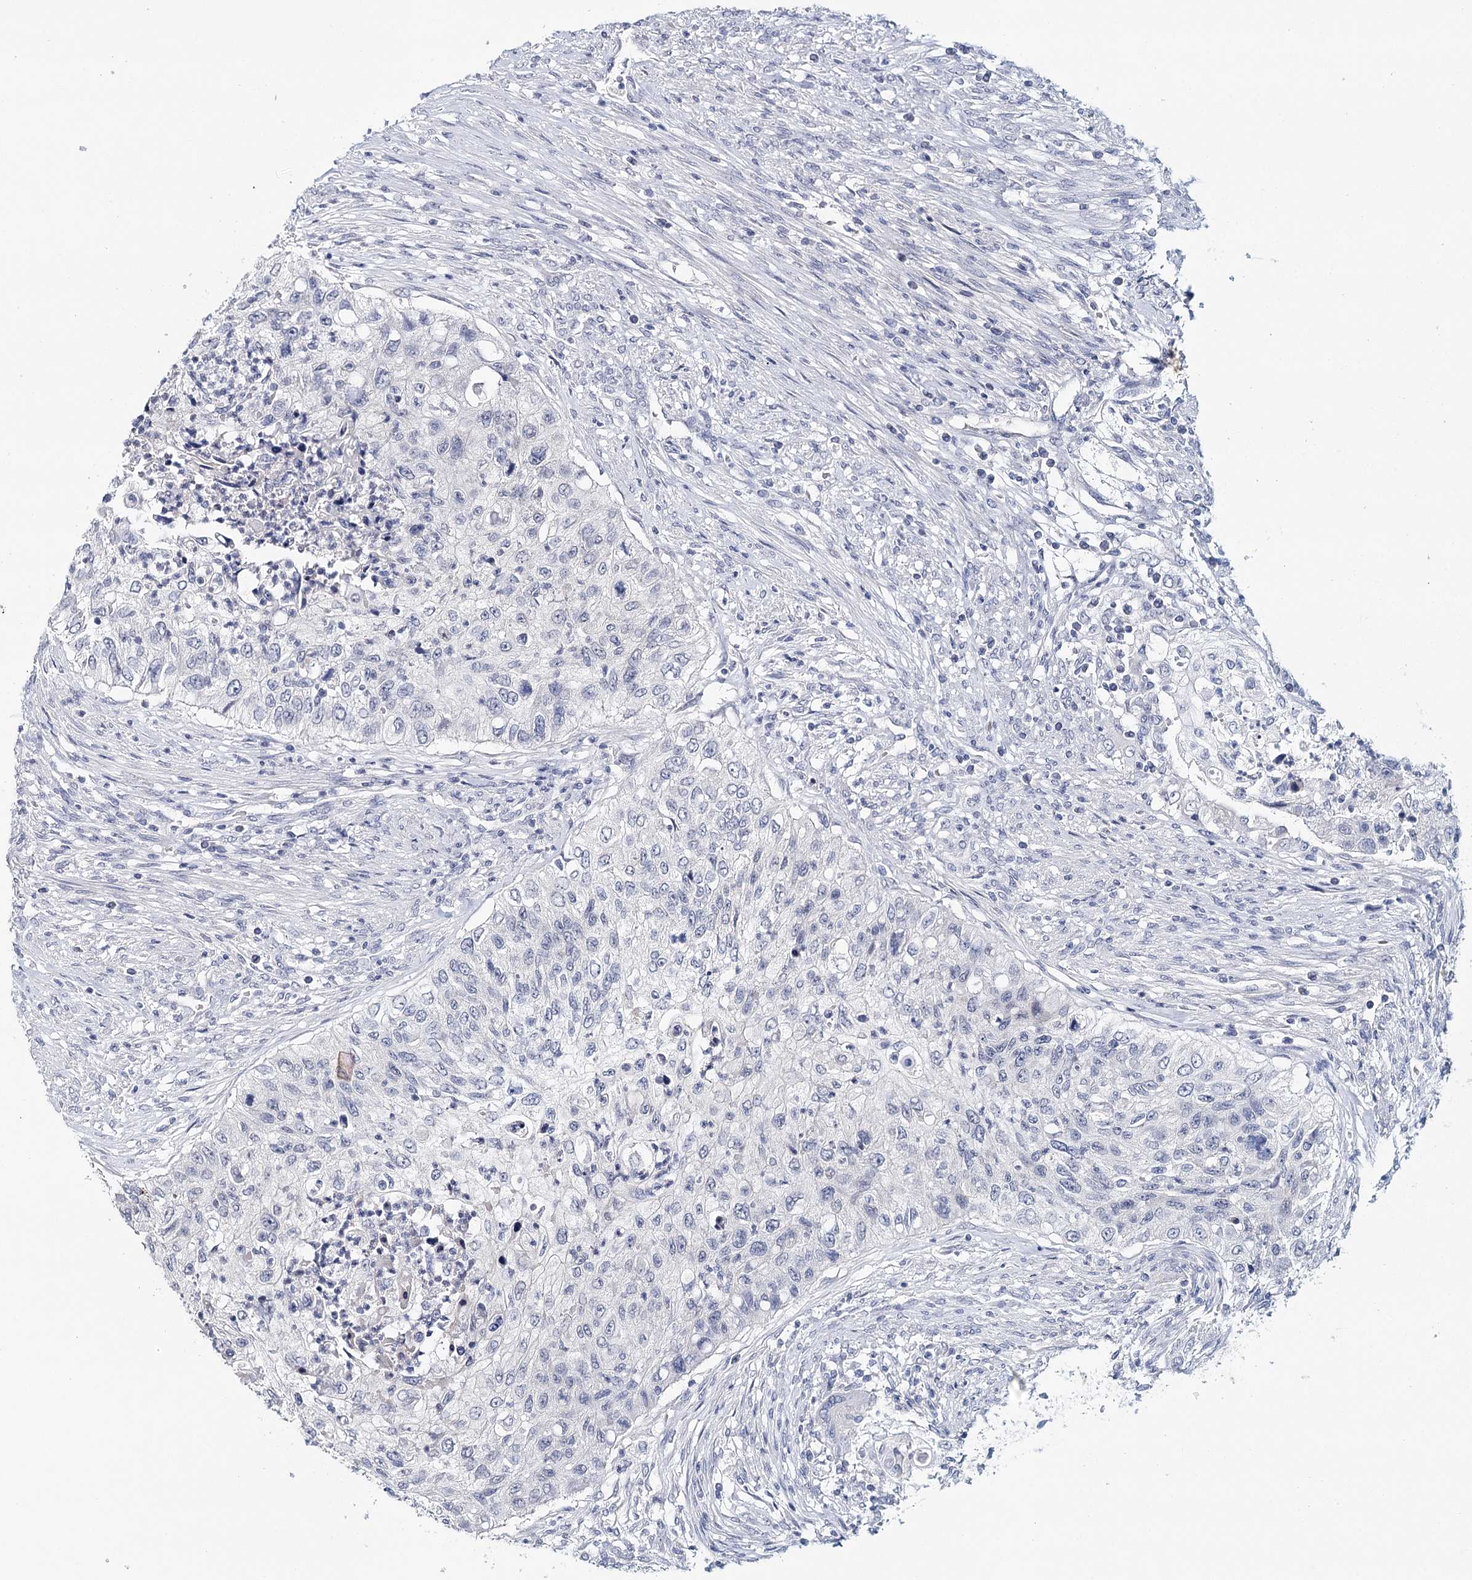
{"staining": {"intensity": "negative", "quantity": "none", "location": "none"}, "tissue": "urothelial cancer", "cell_type": "Tumor cells", "image_type": "cancer", "snomed": [{"axis": "morphology", "description": "Urothelial carcinoma, High grade"}, {"axis": "topography", "description": "Urinary bladder"}], "caption": "An immunohistochemistry (IHC) image of high-grade urothelial carcinoma is shown. There is no staining in tumor cells of high-grade urothelial carcinoma.", "gene": "HSPA4L", "patient": {"sex": "female", "age": 60}}